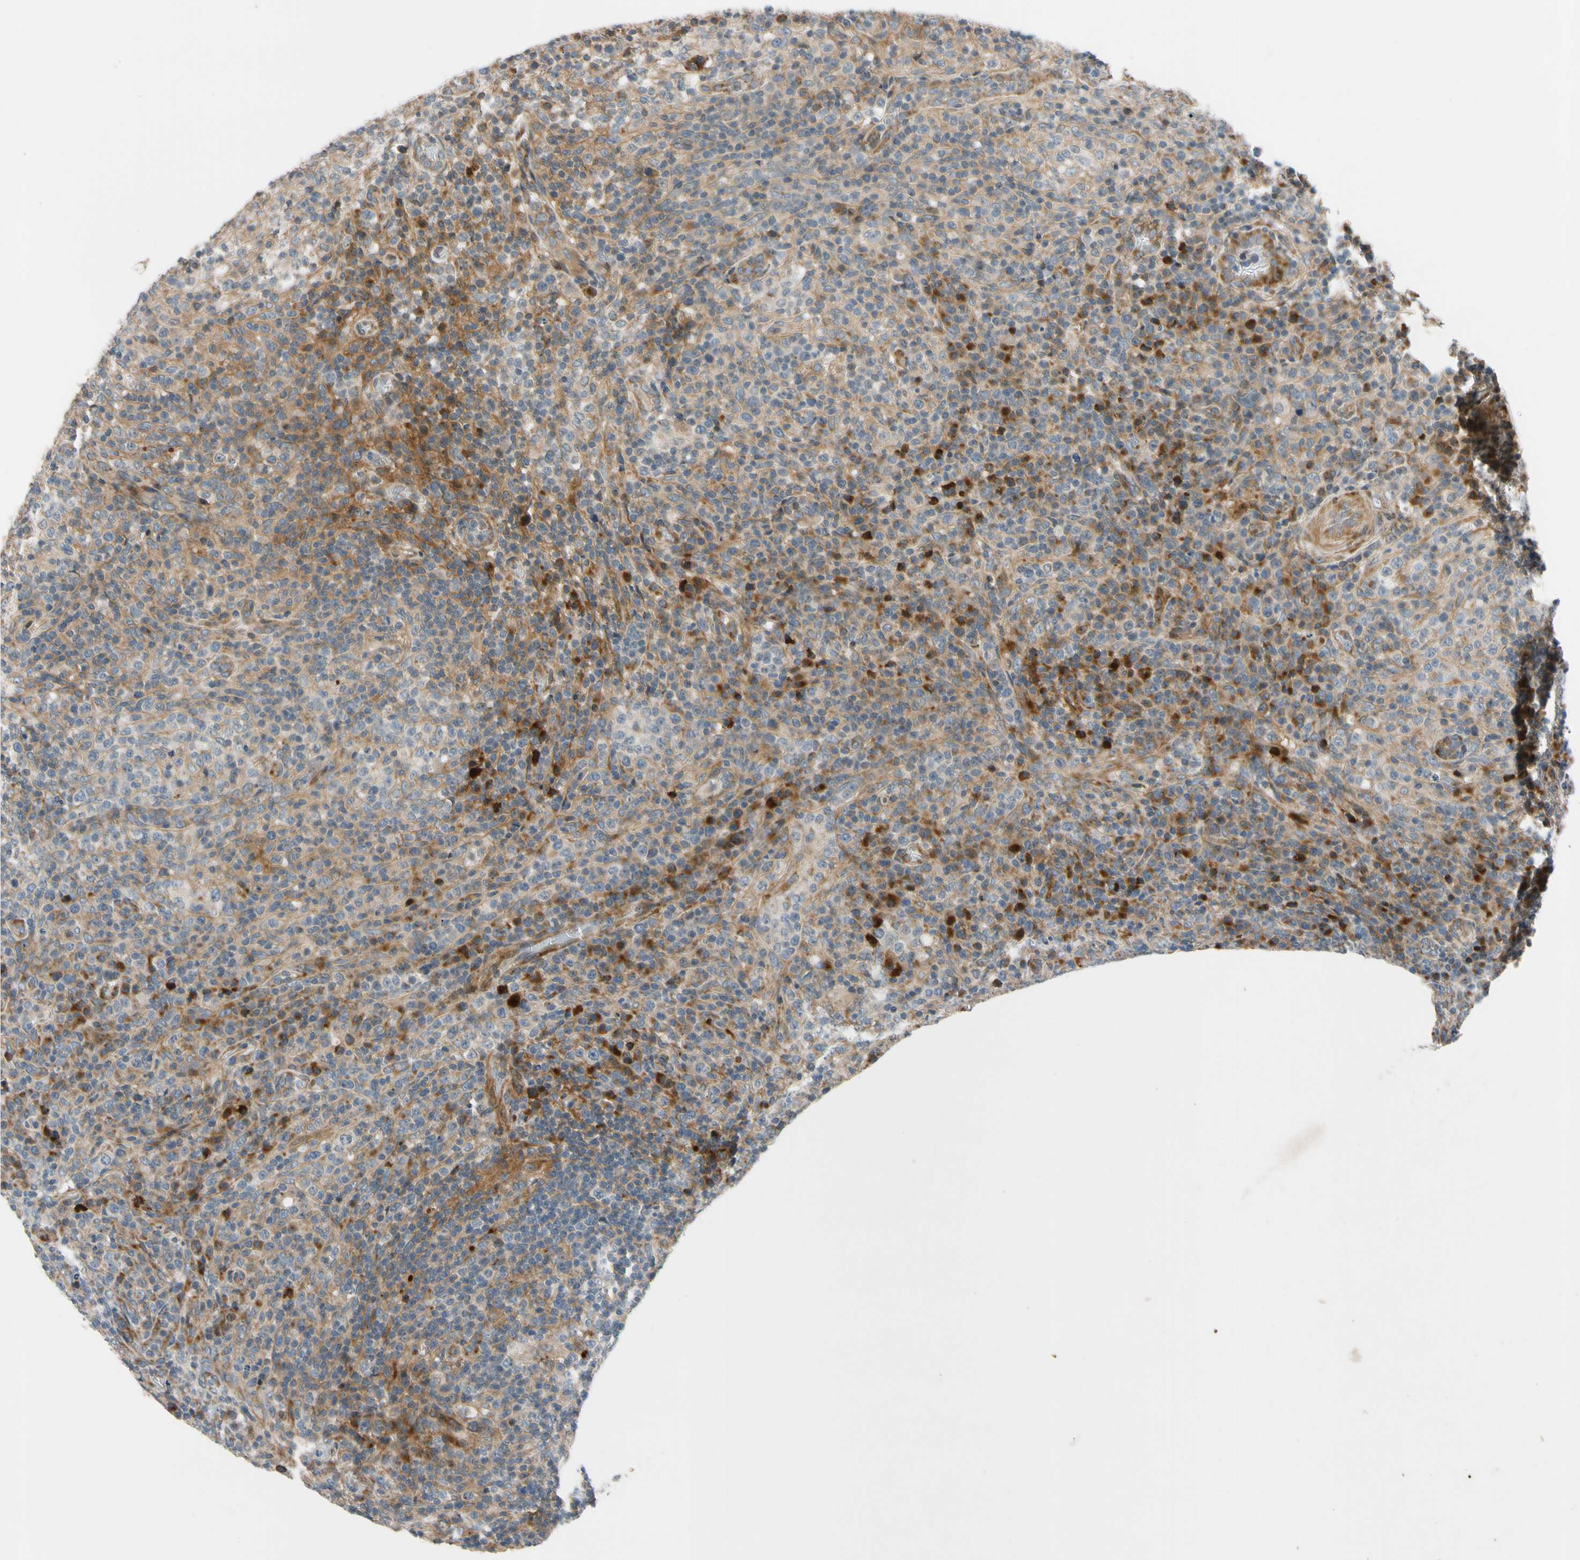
{"staining": {"intensity": "moderate", "quantity": "25%-75%", "location": "cytoplasmic/membranous"}, "tissue": "lymphoma", "cell_type": "Tumor cells", "image_type": "cancer", "snomed": [{"axis": "morphology", "description": "Malignant lymphoma, non-Hodgkin's type, High grade"}, {"axis": "topography", "description": "Lymph node"}], "caption": "Protein staining of lymphoma tissue shows moderate cytoplasmic/membranous expression in about 25%-75% of tumor cells.", "gene": "MST1R", "patient": {"sex": "female", "age": 76}}